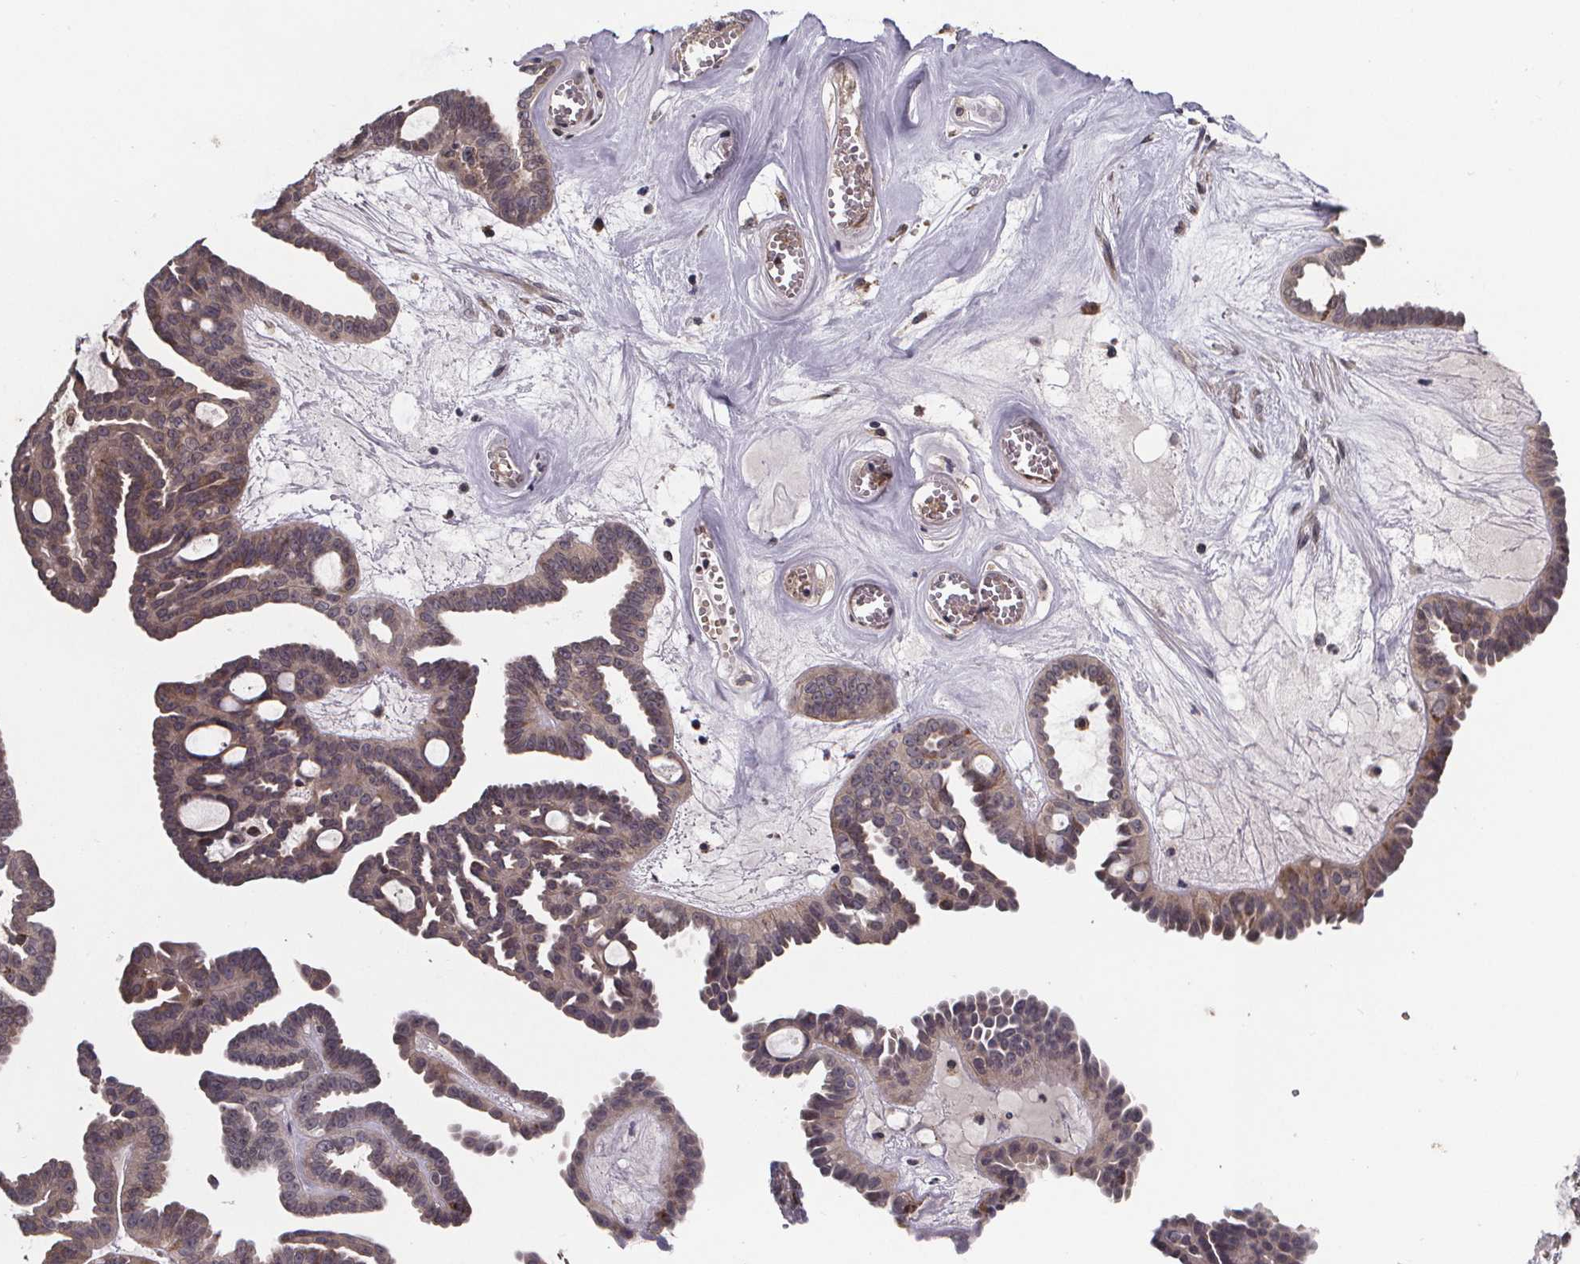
{"staining": {"intensity": "moderate", "quantity": ">75%", "location": "cytoplasmic/membranous"}, "tissue": "ovarian cancer", "cell_type": "Tumor cells", "image_type": "cancer", "snomed": [{"axis": "morphology", "description": "Cystadenocarcinoma, serous, NOS"}, {"axis": "topography", "description": "Ovary"}], "caption": "IHC of human ovarian cancer (serous cystadenocarcinoma) demonstrates medium levels of moderate cytoplasmic/membranous positivity in approximately >75% of tumor cells. (Brightfield microscopy of DAB IHC at high magnification).", "gene": "SAT1", "patient": {"sex": "female", "age": 71}}